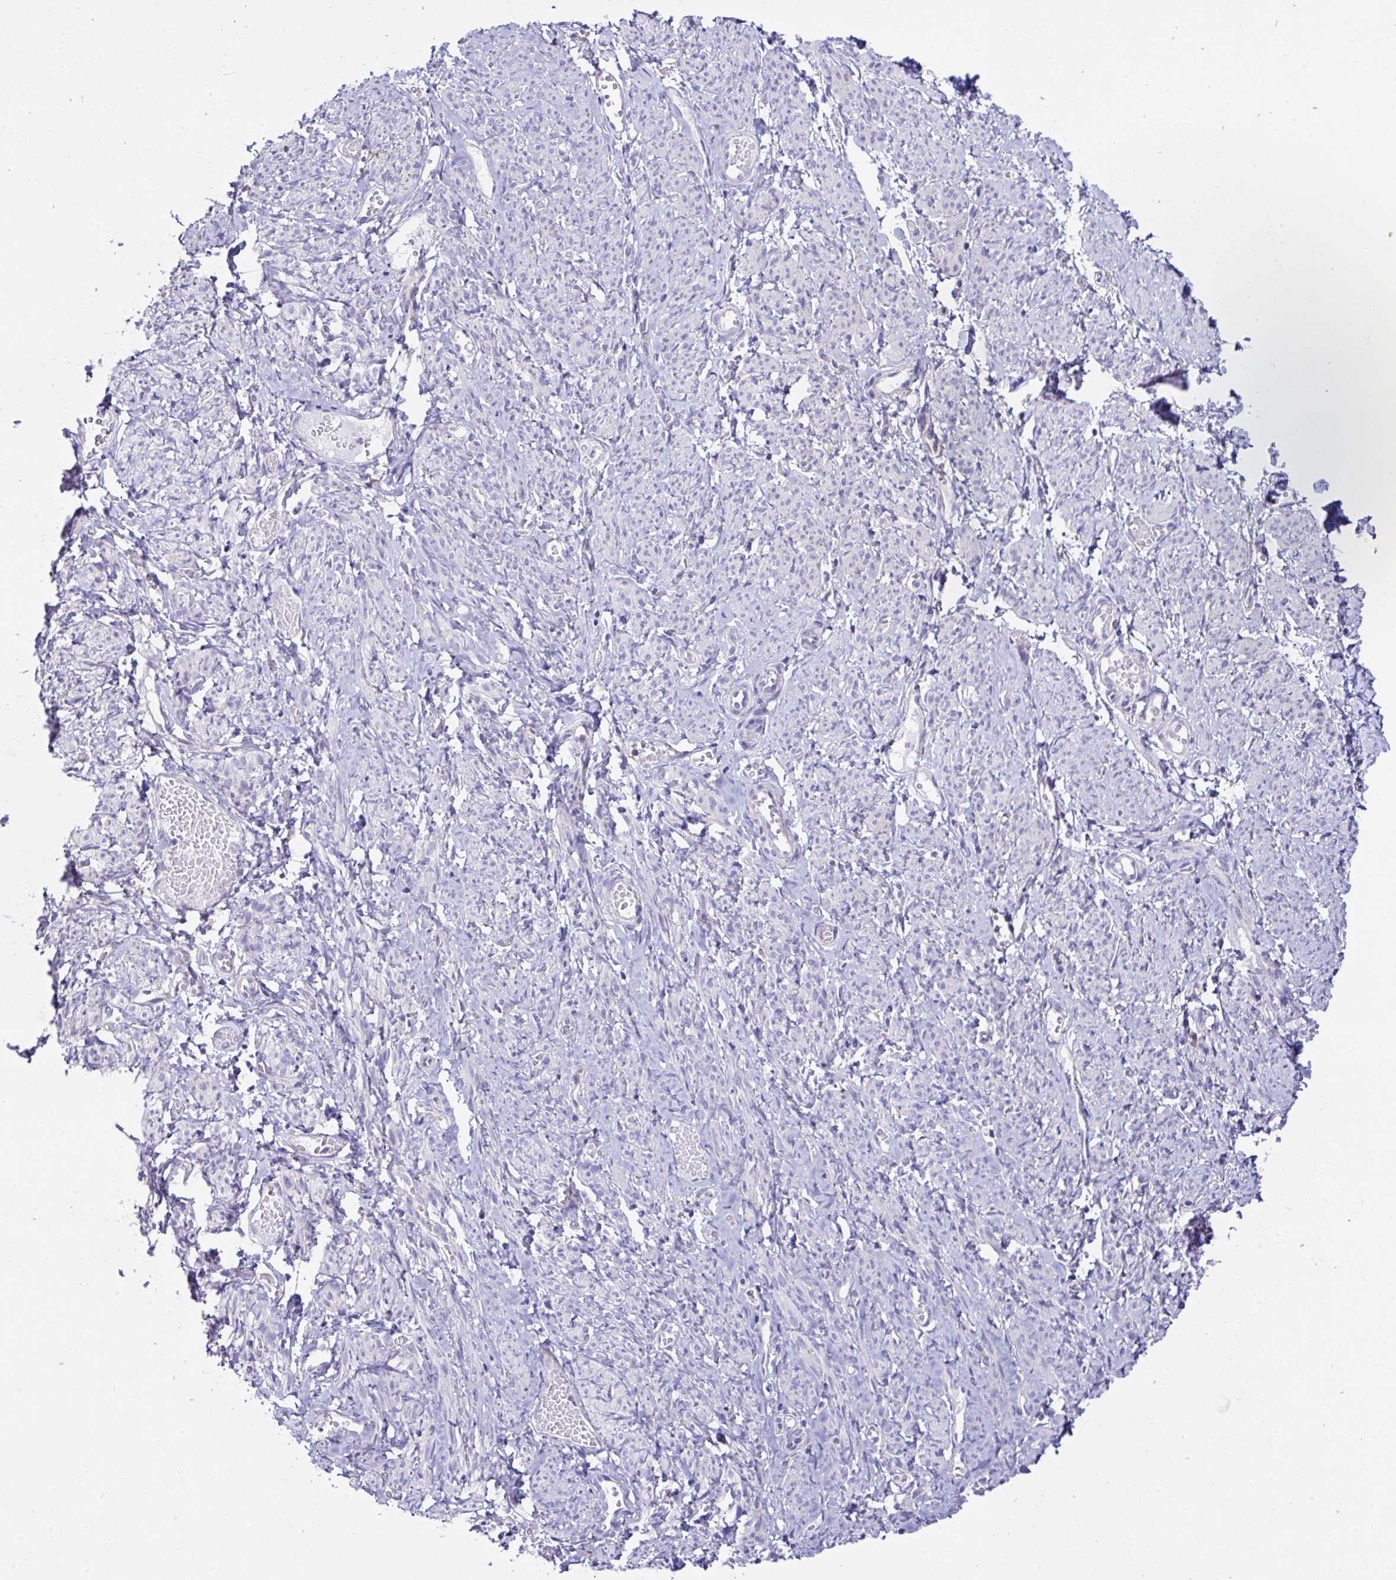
{"staining": {"intensity": "negative", "quantity": "none", "location": "none"}, "tissue": "smooth muscle", "cell_type": "Smooth muscle cells", "image_type": "normal", "snomed": [{"axis": "morphology", "description": "Normal tissue, NOS"}, {"axis": "topography", "description": "Smooth muscle"}], "caption": "Protein analysis of unremarkable smooth muscle shows no significant expression in smooth muscle cells.", "gene": "FAU", "patient": {"sex": "female", "age": 65}}